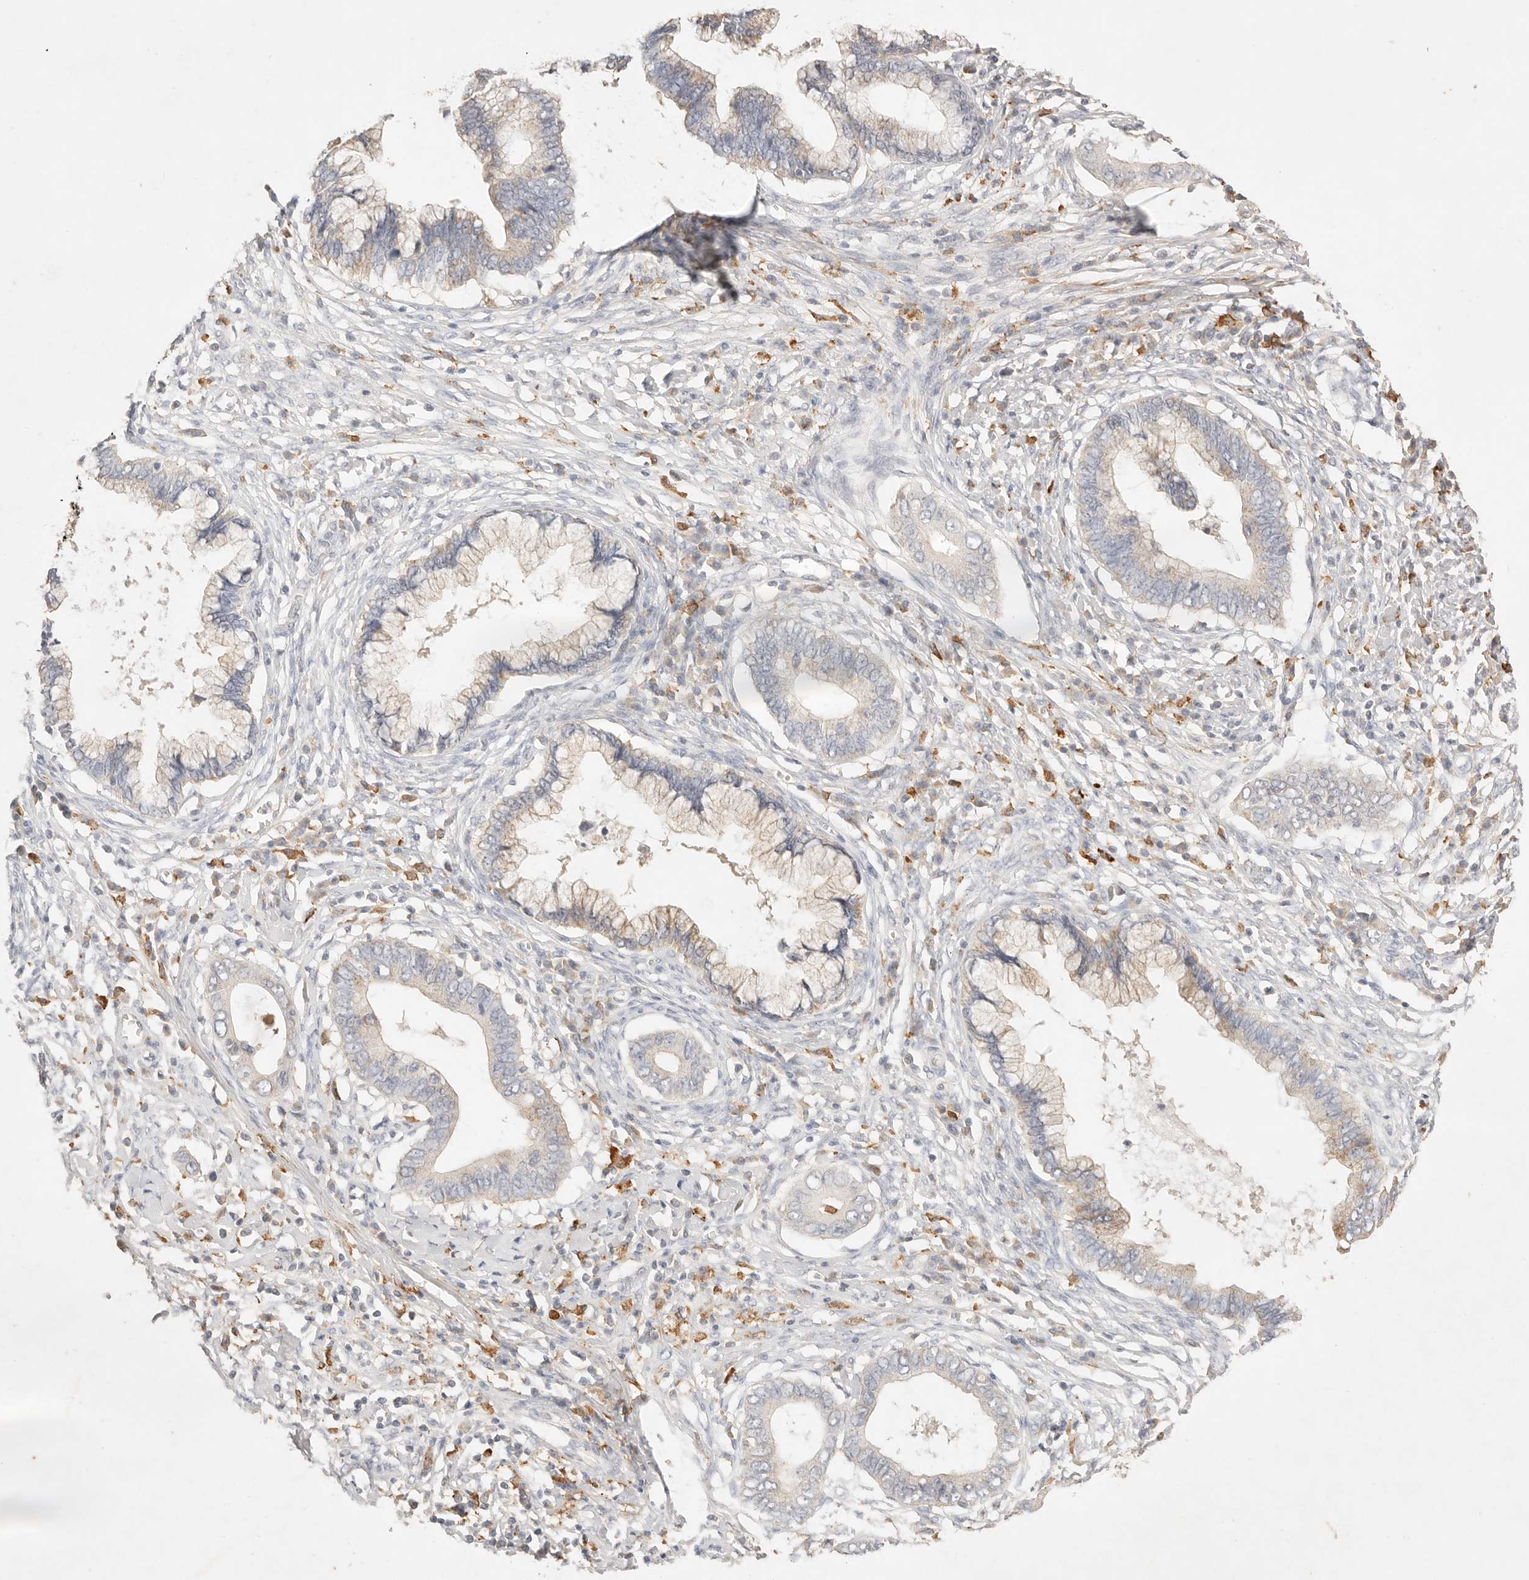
{"staining": {"intensity": "moderate", "quantity": "<25%", "location": "cytoplasmic/membranous"}, "tissue": "cervical cancer", "cell_type": "Tumor cells", "image_type": "cancer", "snomed": [{"axis": "morphology", "description": "Adenocarcinoma, NOS"}, {"axis": "topography", "description": "Cervix"}], "caption": "DAB (3,3'-diaminobenzidine) immunohistochemical staining of adenocarcinoma (cervical) shows moderate cytoplasmic/membranous protein expression in about <25% of tumor cells.", "gene": "HK2", "patient": {"sex": "female", "age": 44}}